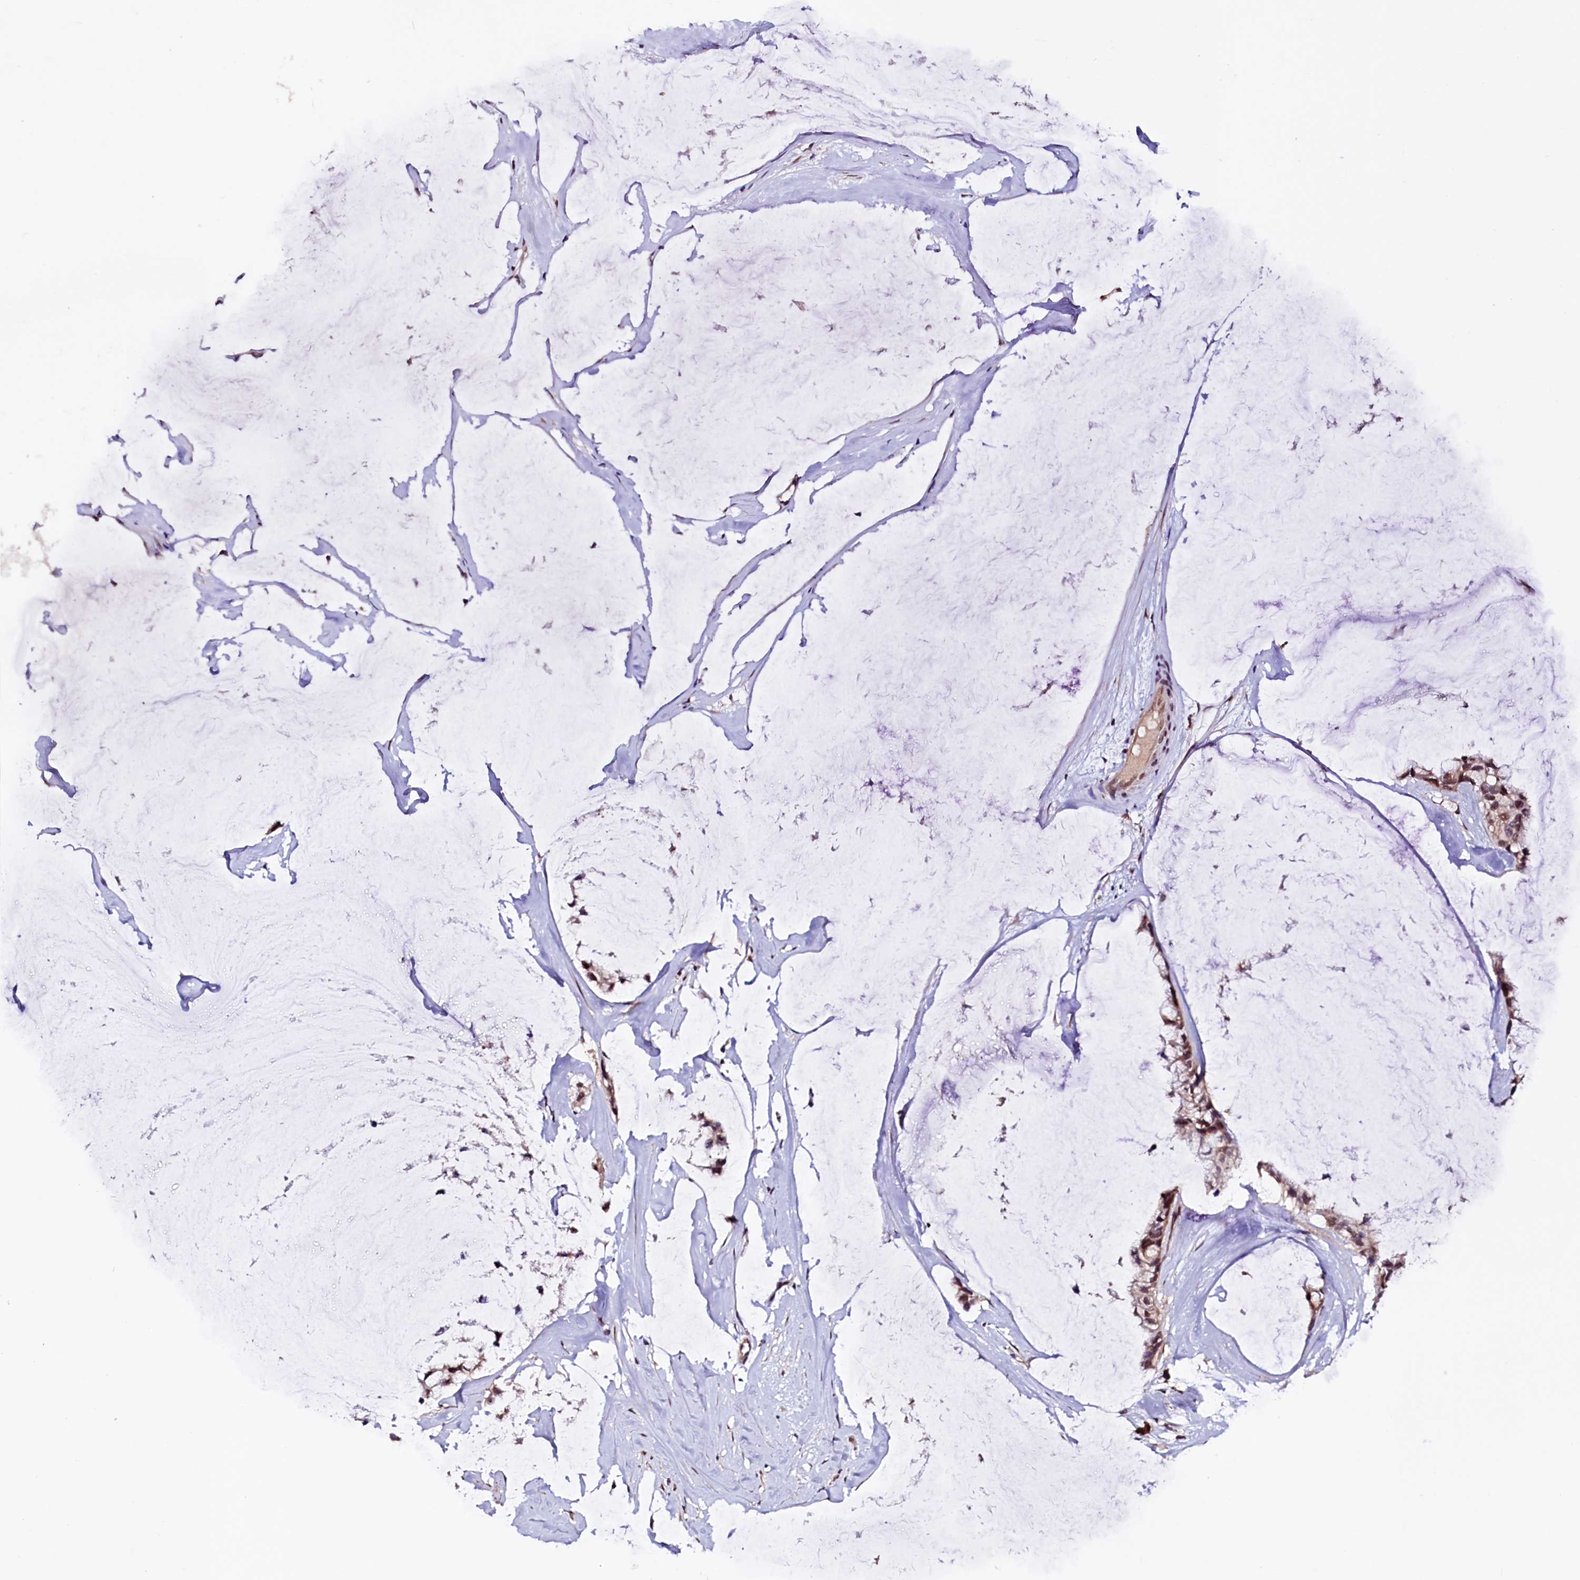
{"staining": {"intensity": "moderate", "quantity": ">75%", "location": "cytoplasmic/membranous,nuclear"}, "tissue": "ovarian cancer", "cell_type": "Tumor cells", "image_type": "cancer", "snomed": [{"axis": "morphology", "description": "Cystadenocarcinoma, mucinous, NOS"}, {"axis": "topography", "description": "Ovary"}], "caption": "The photomicrograph displays staining of ovarian cancer (mucinous cystadenocarcinoma), revealing moderate cytoplasmic/membranous and nuclear protein positivity (brown color) within tumor cells. The staining is performed using DAB (3,3'-diaminobenzidine) brown chromogen to label protein expression. The nuclei are counter-stained blue using hematoxylin.", "gene": "RNMT", "patient": {"sex": "female", "age": 39}}